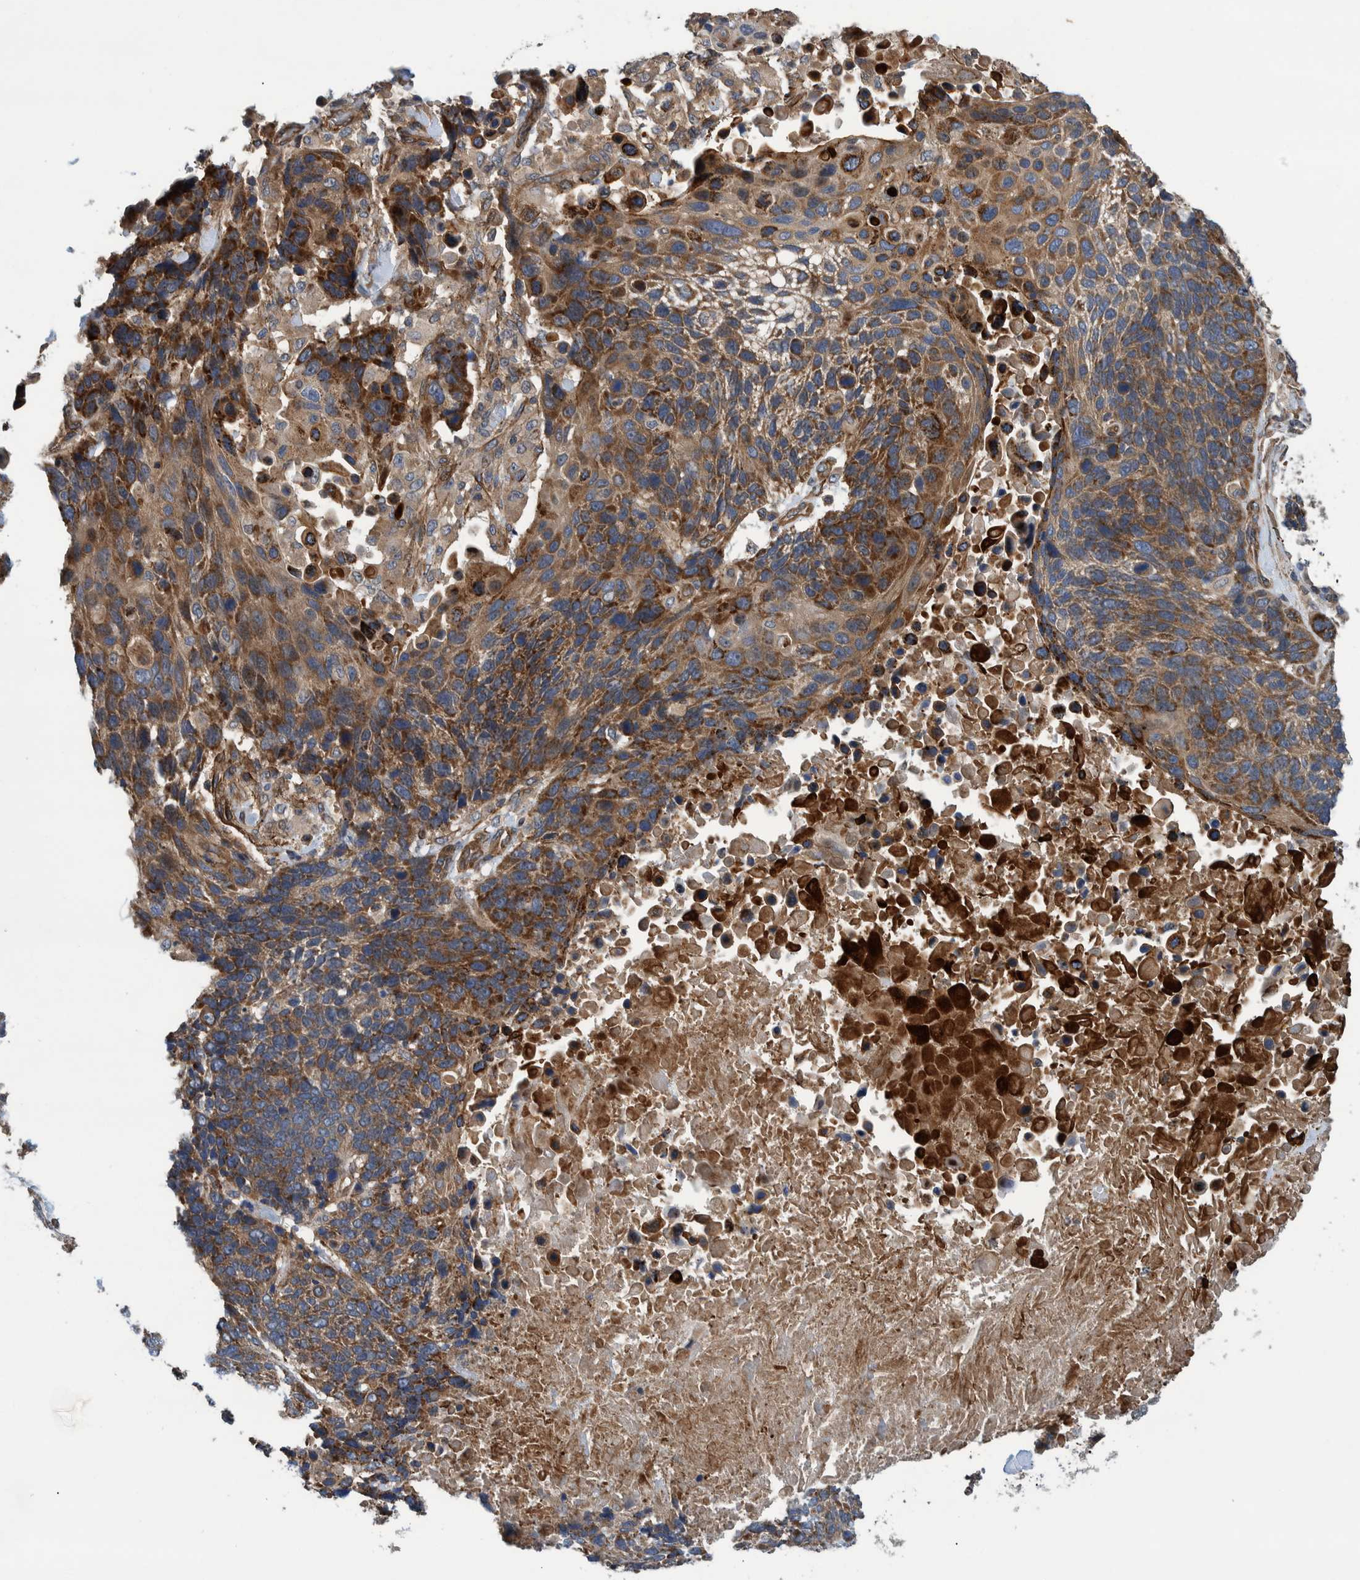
{"staining": {"intensity": "strong", "quantity": "25%-75%", "location": "cytoplasmic/membranous"}, "tissue": "lung cancer", "cell_type": "Tumor cells", "image_type": "cancer", "snomed": [{"axis": "morphology", "description": "Squamous cell carcinoma, NOS"}, {"axis": "topography", "description": "Lung"}], "caption": "Immunohistochemistry of human lung squamous cell carcinoma displays high levels of strong cytoplasmic/membranous expression in approximately 25%-75% of tumor cells. The protein is shown in brown color, while the nuclei are stained blue.", "gene": "GRPEL2", "patient": {"sex": "male", "age": 65}}